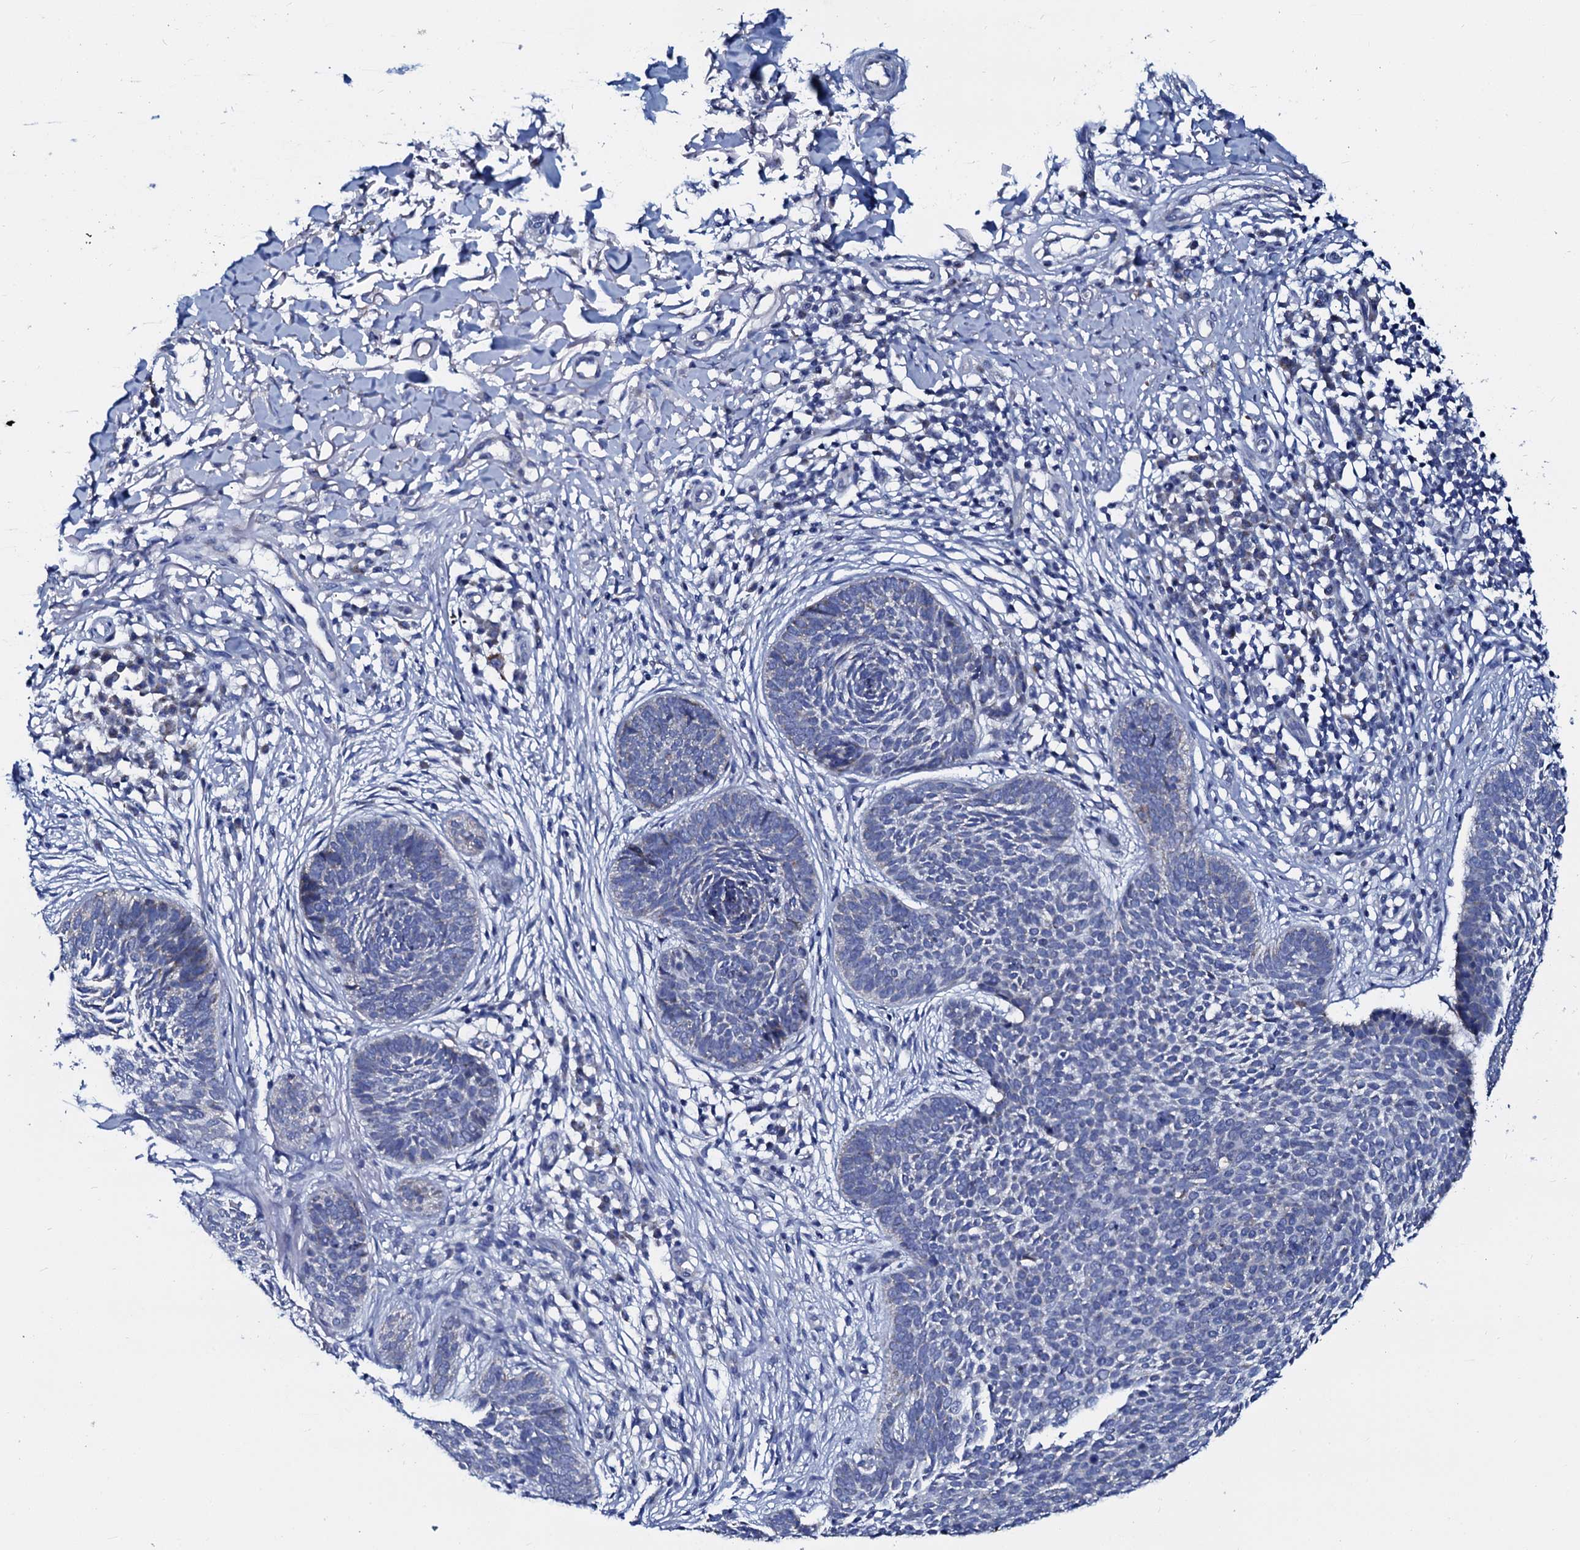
{"staining": {"intensity": "negative", "quantity": "none", "location": "none"}, "tissue": "skin cancer", "cell_type": "Tumor cells", "image_type": "cancer", "snomed": [{"axis": "morphology", "description": "Basal cell carcinoma"}, {"axis": "topography", "description": "Skin"}], "caption": "Histopathology image shows no protein positivity in tumor cells of basal cell carcinoma (skin) tissue.", "gene": "SLC37A4", "patient": {"sex": "female", "age": 64}}